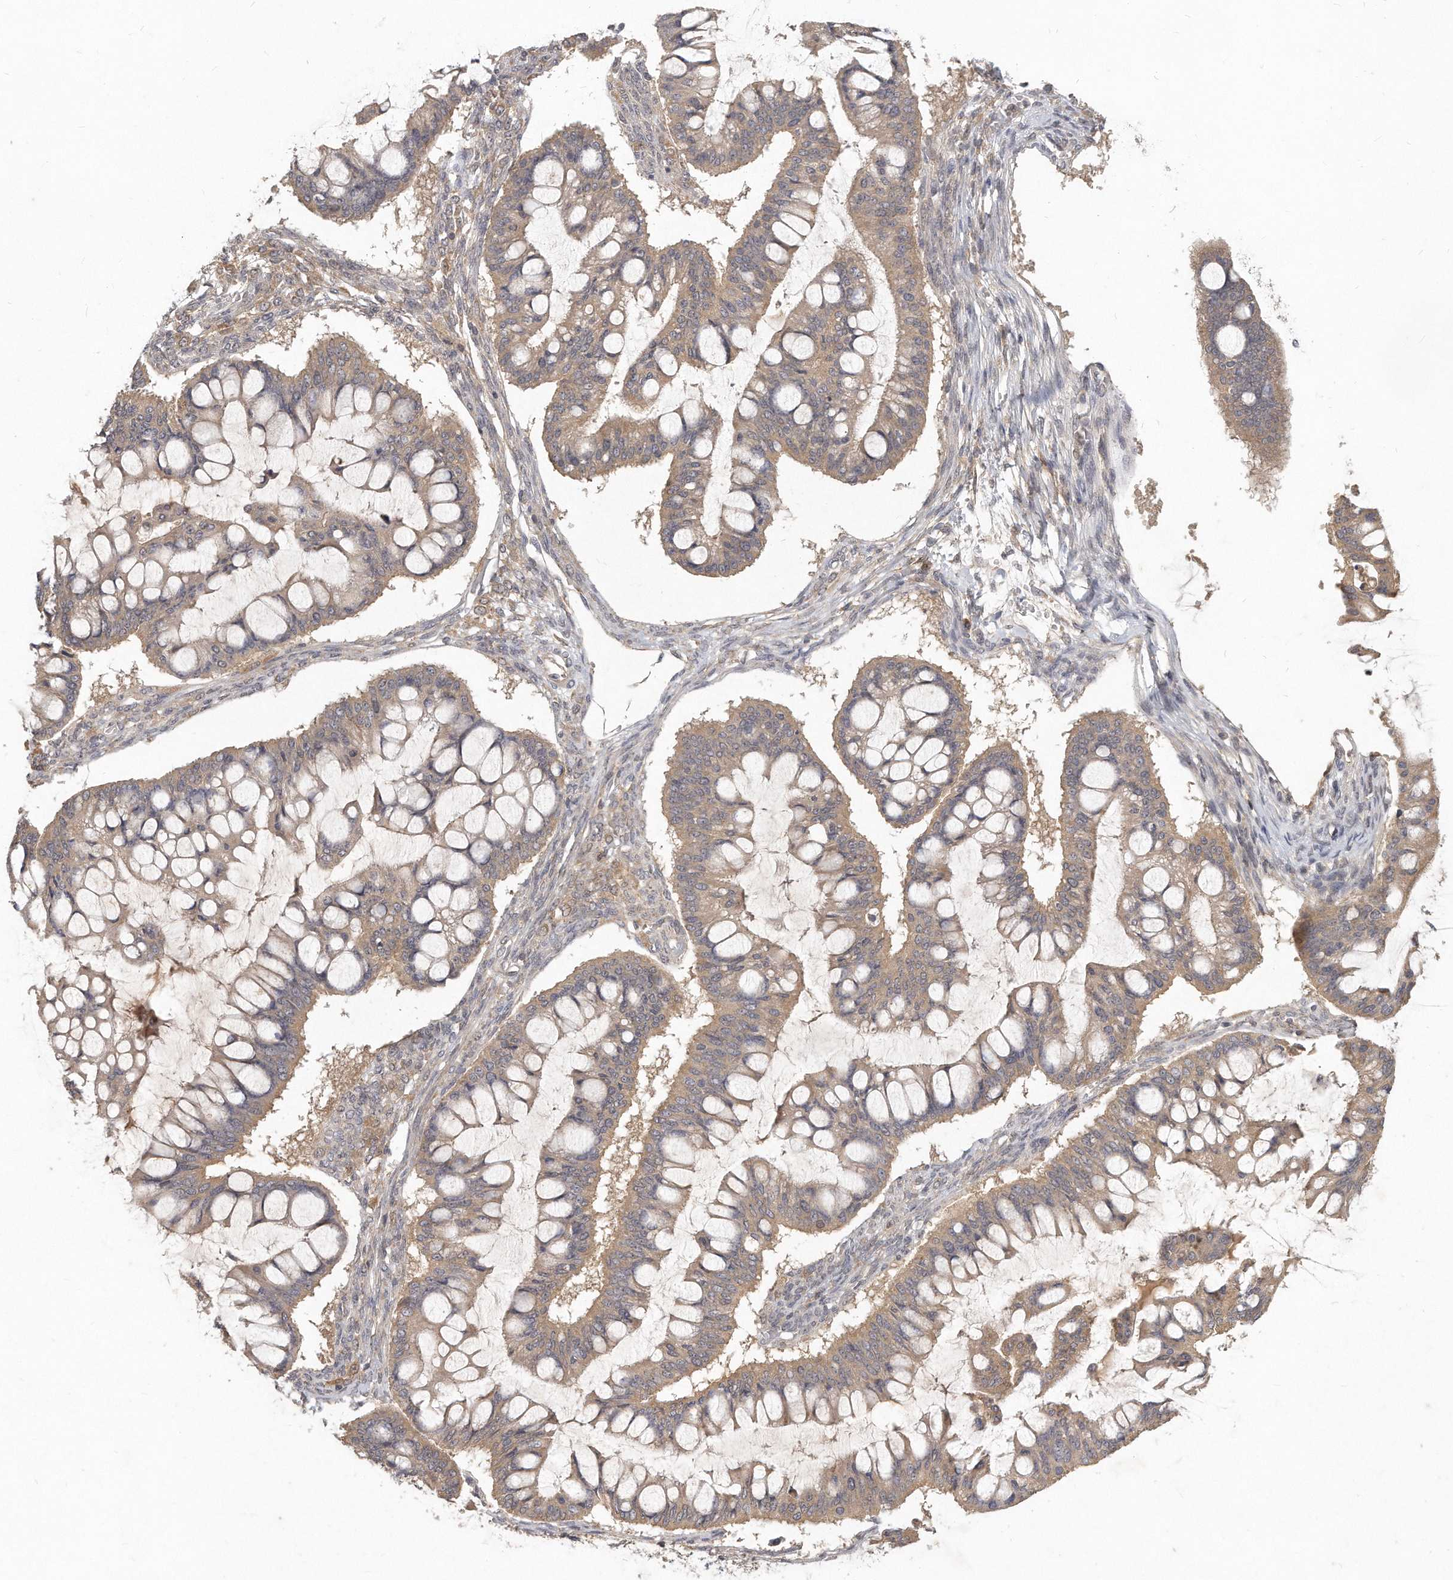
{"staining": {"intensity": "weak", "quantity": ">75%", "location": "cytoplasmic/membranous"}, "tissue": "ovarian cancer", "cell_type": "Tumor cells", "image_type": "cancer", "snomed": [{"axis": "morphology", "description": "Cystadenocarcinoma, mucinous, NOS"}, {"axis": "topography", "description": "Ovary"}], "caption": "Ovarian cancer (mucinous cystadenocarcinoma) stained with a brown dye displays weak cytoplasmic/membranous positive positivity in approximately >75% of tumor cells.", "gene": "LGALS8", "patient": {"sex": "female", "age": 73}}